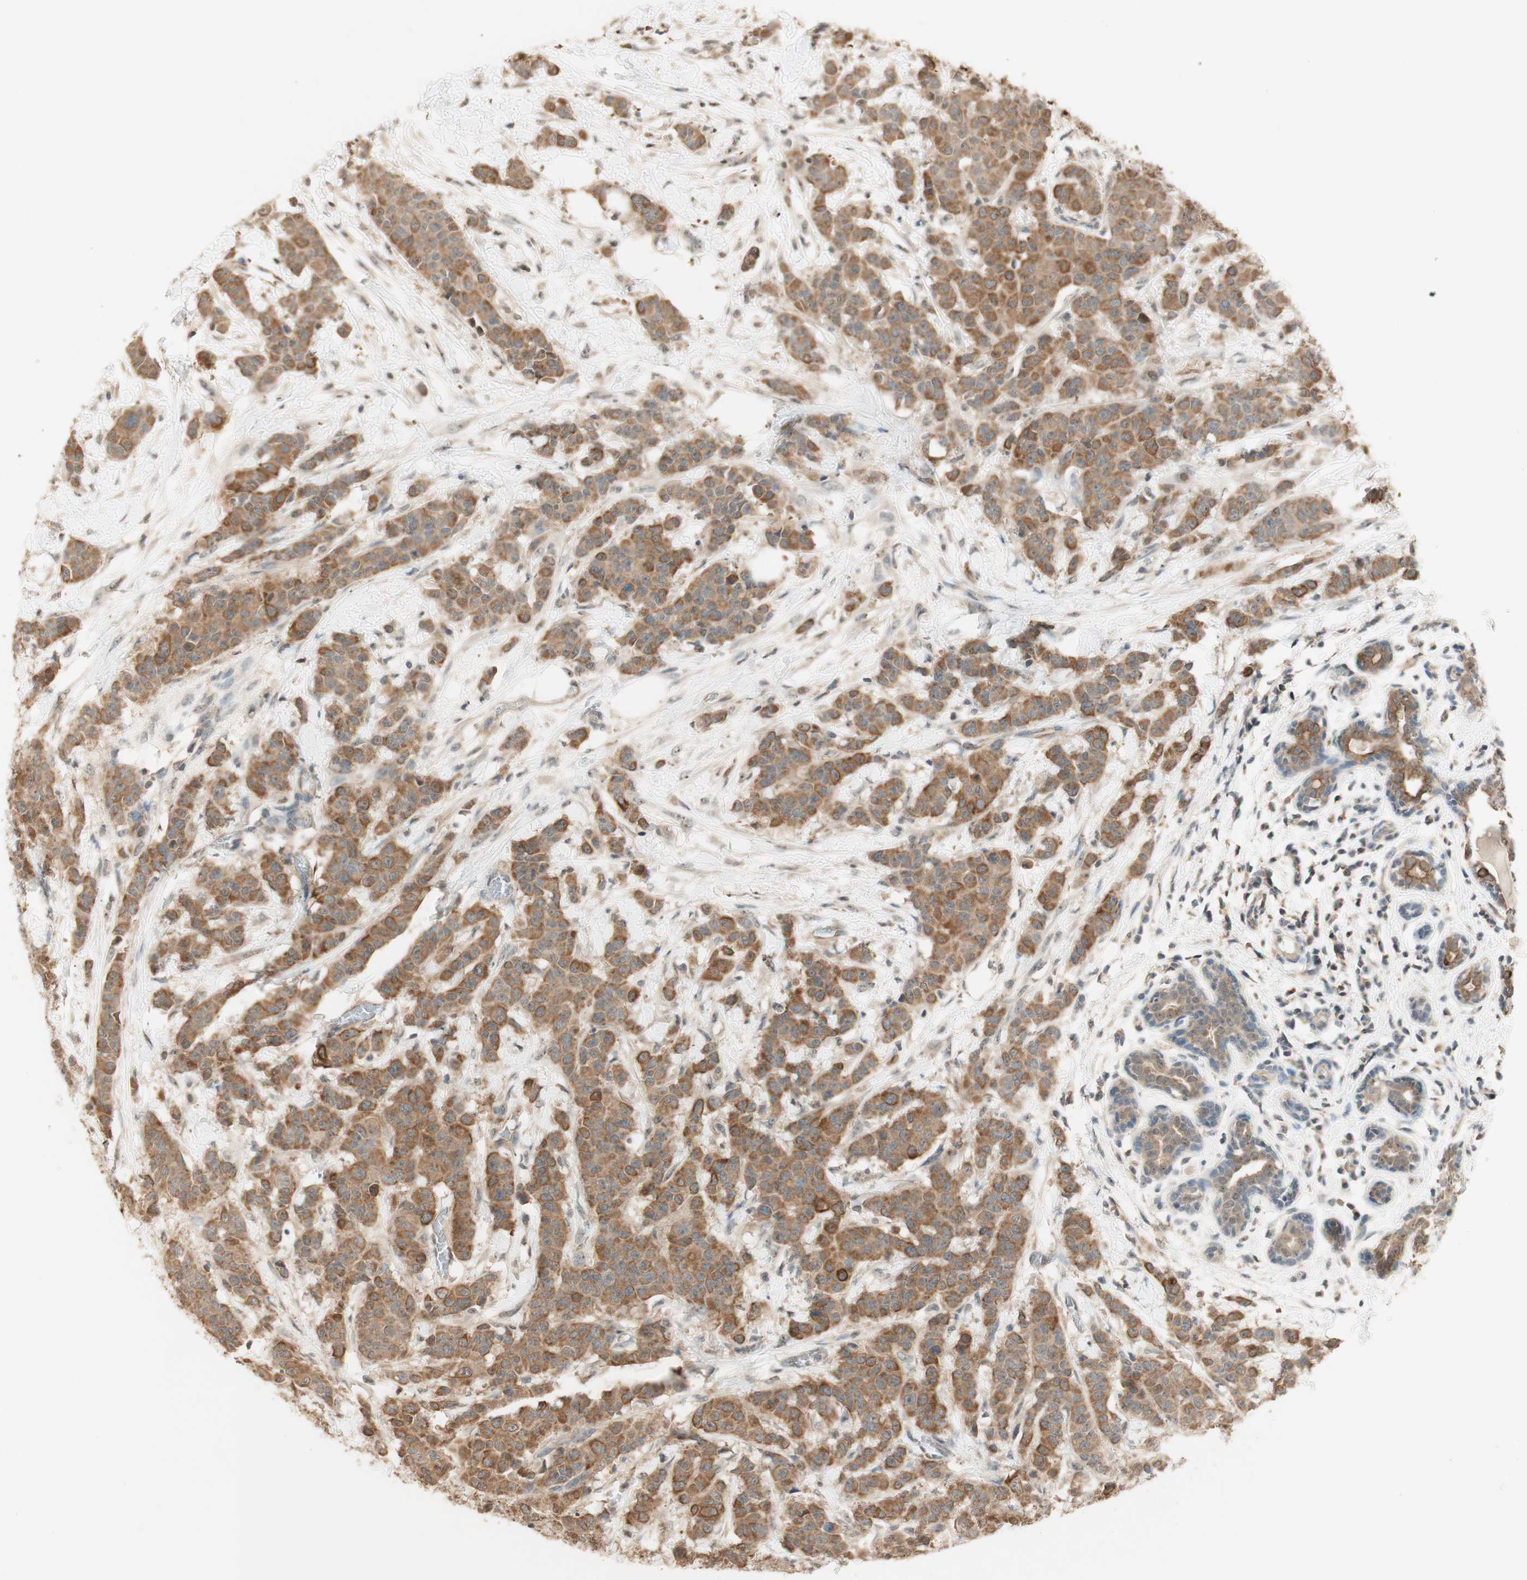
{"staining": {"intensity": "moderate", "quantity": ">75%", "location": "cytoplasmic/membranous"}, "tissue": "breast cancer", "cell_type": "Tumor cells", "image_type": "cancer", "snomed": [{"axis": "morphology", "description": "Normal tissue, NOS"}, {"axis": "morphology", "description": "Duct carcinoma"}, {"axis": "topography", "description": "Breast"}], "caption": "Brown immunohistochemical staining in breast invasive ductal carcinoma demonstrates moderate cytoplasmic/membranous expression in about >75% of tumor cells.", "gene": "SPINT2", "patient": {"sex": "female", "age": 40}}